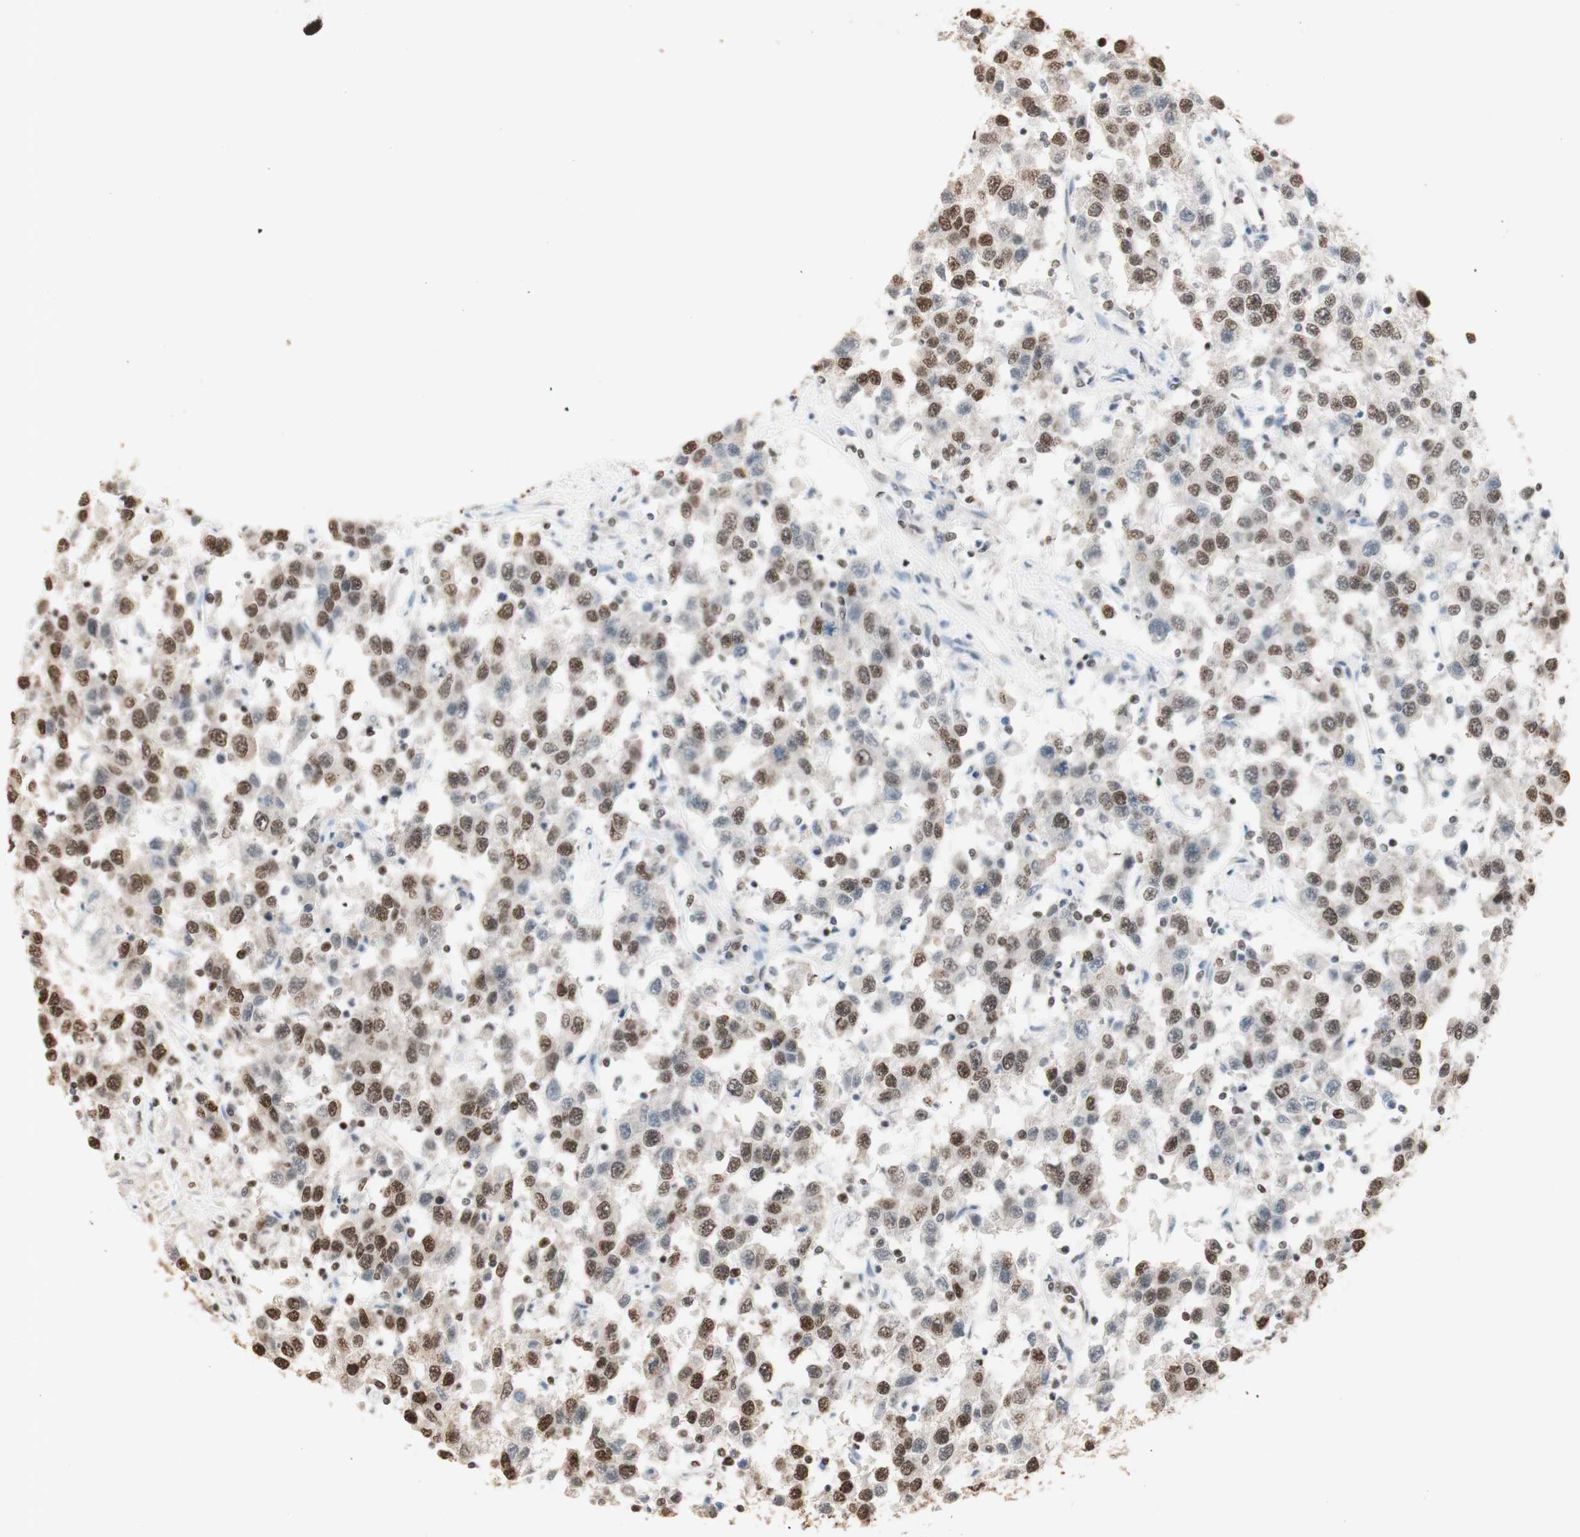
{"staining": {"intensity": "moderate", "quantity": ">75%", "location": "nuclear"}, "tissue": "testis cancer", "cell_type": "Tumor cells", "image_type": "cancer", "snomed": [{"axis": "morphology", "description": "Seminoma, NOS"}, {"axis": "topography", "description": "Testis"}], "caption": "Testis cancer was stained to show a protein in brown. There is medium levels of moderate nuclear staining in approximately >75% of tumor cells.", "gene": "HNRNPA2B1", "patient": {"sex": "male", "age": 41}}